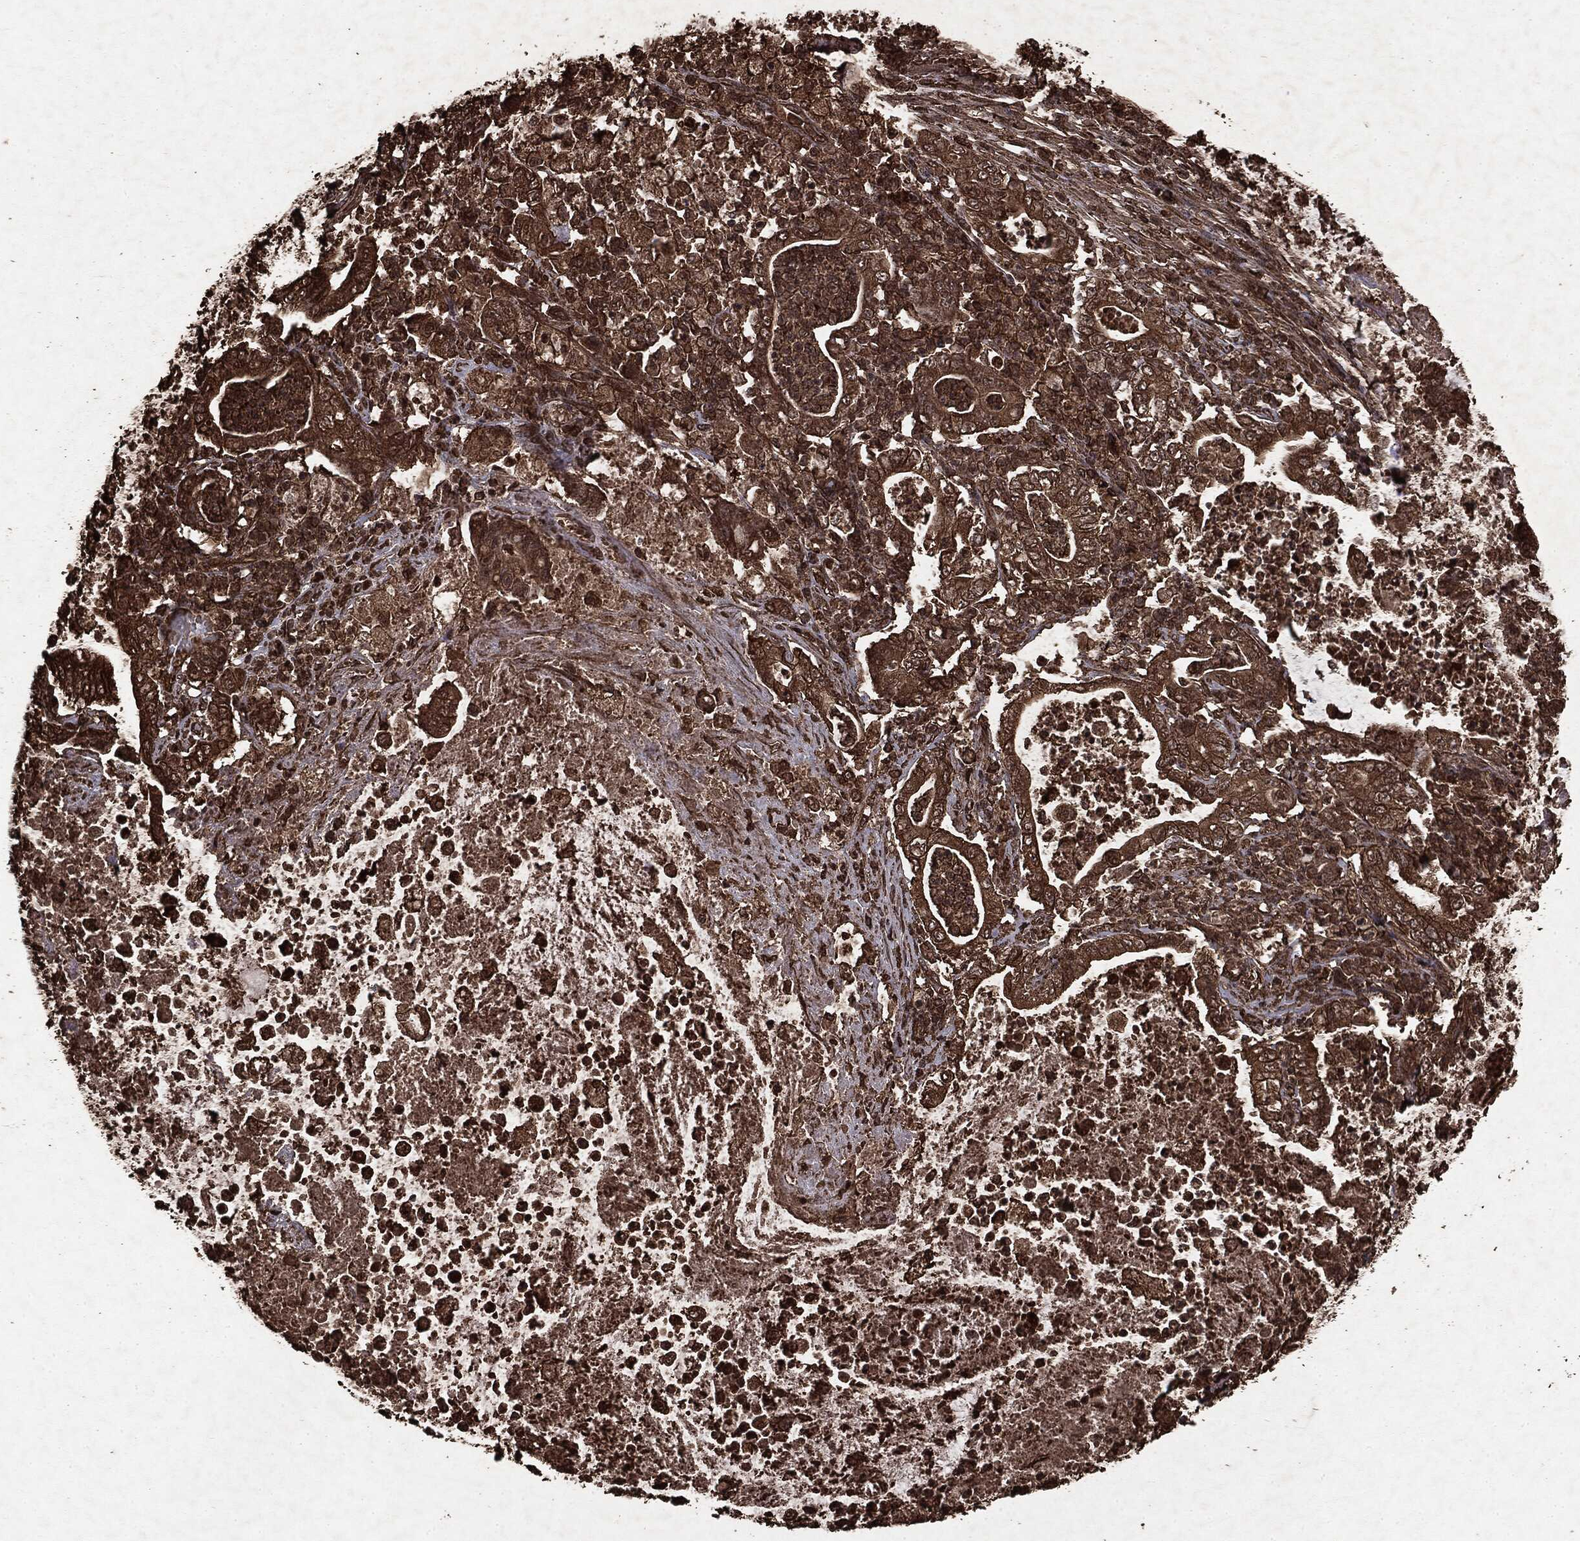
{"staining": {"intensity": "strong", "quantity": ">75%", "location": "cytoplasmic/membranous"}, "tissue": "pancreatic cancer", "cell_type": "Tumor cells", "image_type": "cancer", "snomed": [{"axis": "morphology", "description": "Adenocarcinoma, NOS"}, {"axis": "topography", "description": "Pancreas"}], "caption": "The histopathology image shows immunohistochemical staining of pancreatic cancer (adenocarcinoma). There is strong cytoplasmic/membranous positivity is seen in approximately >75% of tumor cells.", "gene": "ARAF", "patient": {"sex": "male", "age": 71}}